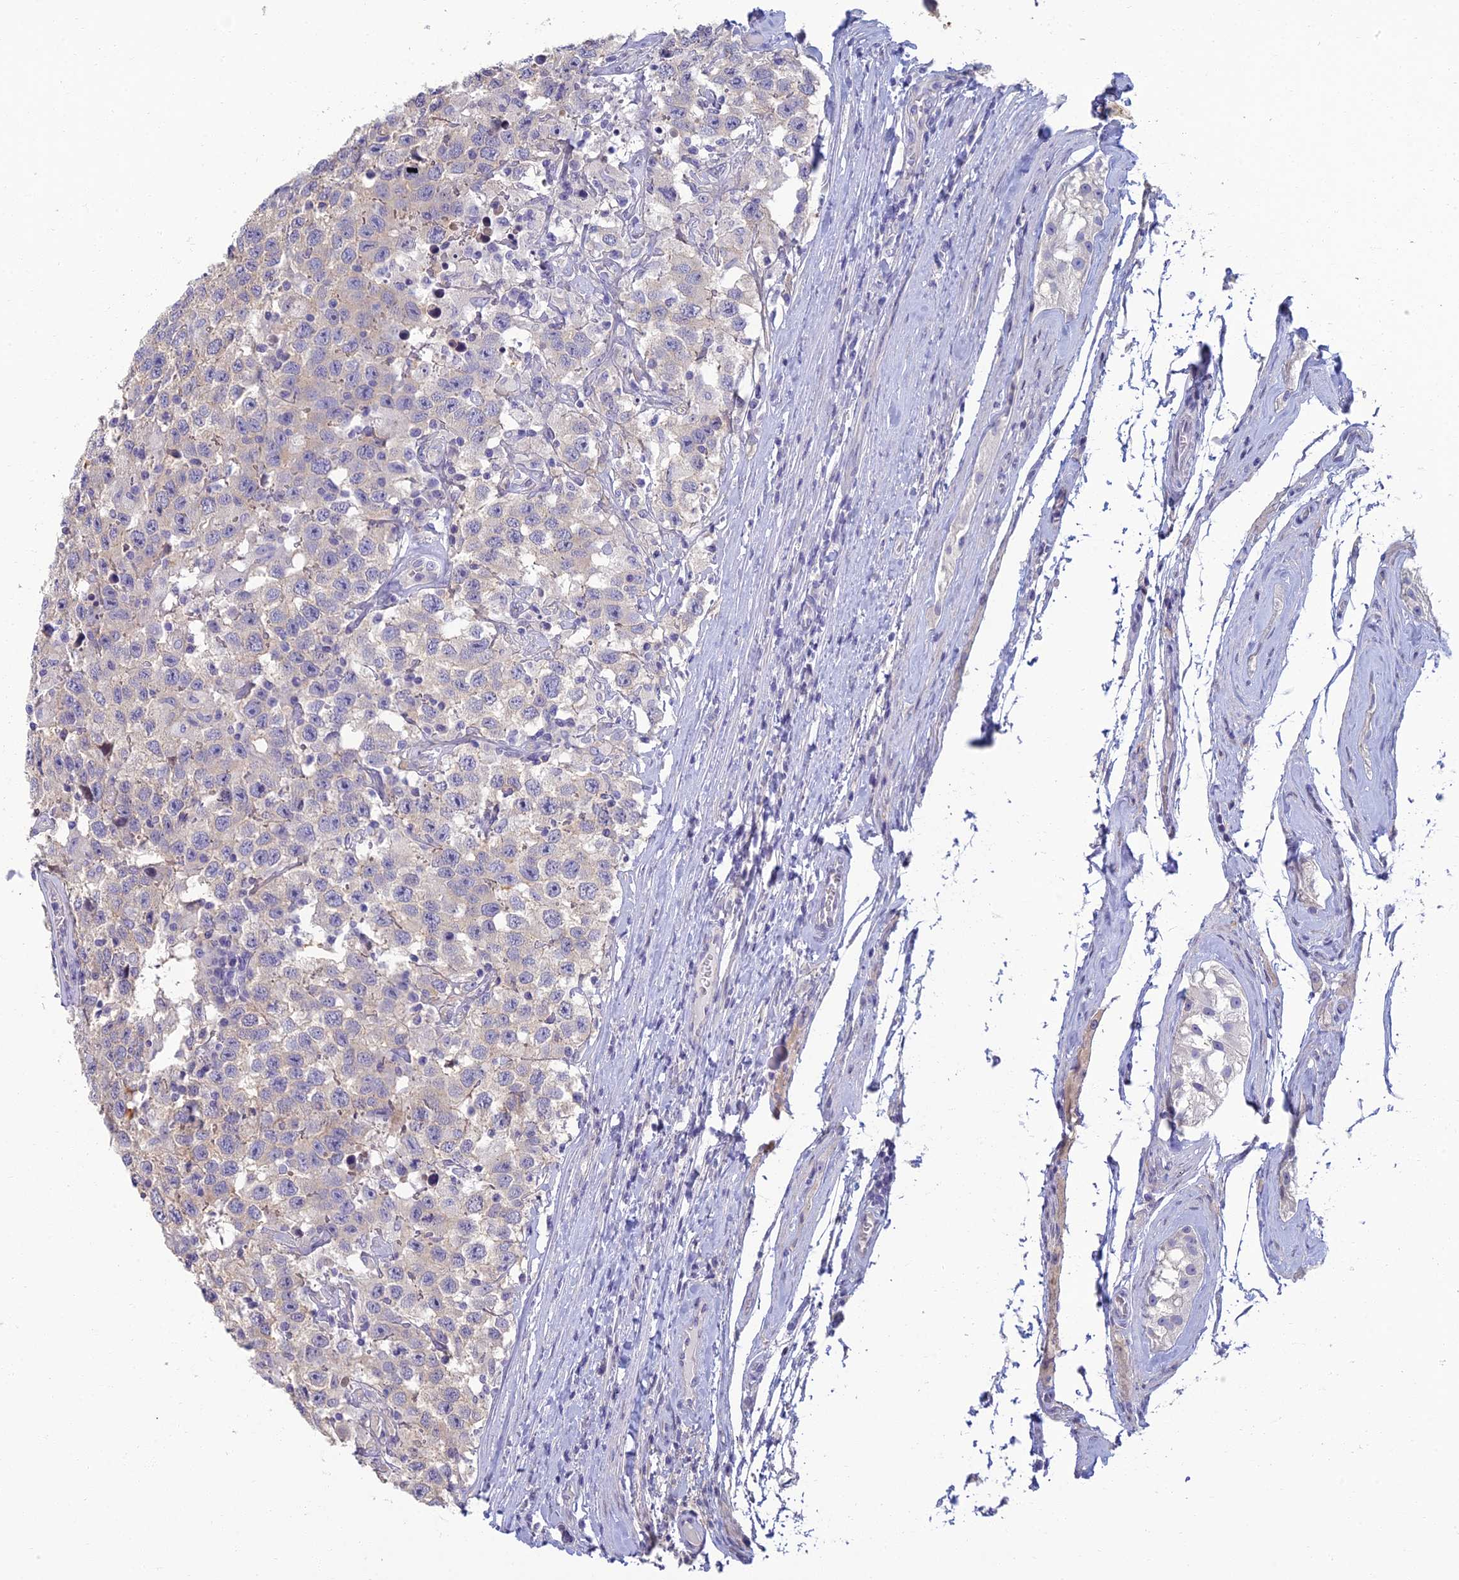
{"staining": {"intensity": "negative", "quantity": "none", "location": "none"}, "tissue": "testis cancer", "cell_type": "Tumor cells", "image_type": "cancer", "snomed": [{"axis": "morphology", "description": "Seminoma, NOS"}, {"axis": "topography", "description": "Testis"}], "caption": "An immunohistochemistry micrograph of seminoma (testis) is shown. There is no staining in tumor cells of seminoma (testis).", "gene": "NEURL1", "patient": {"sex": "male", "age": 41}}